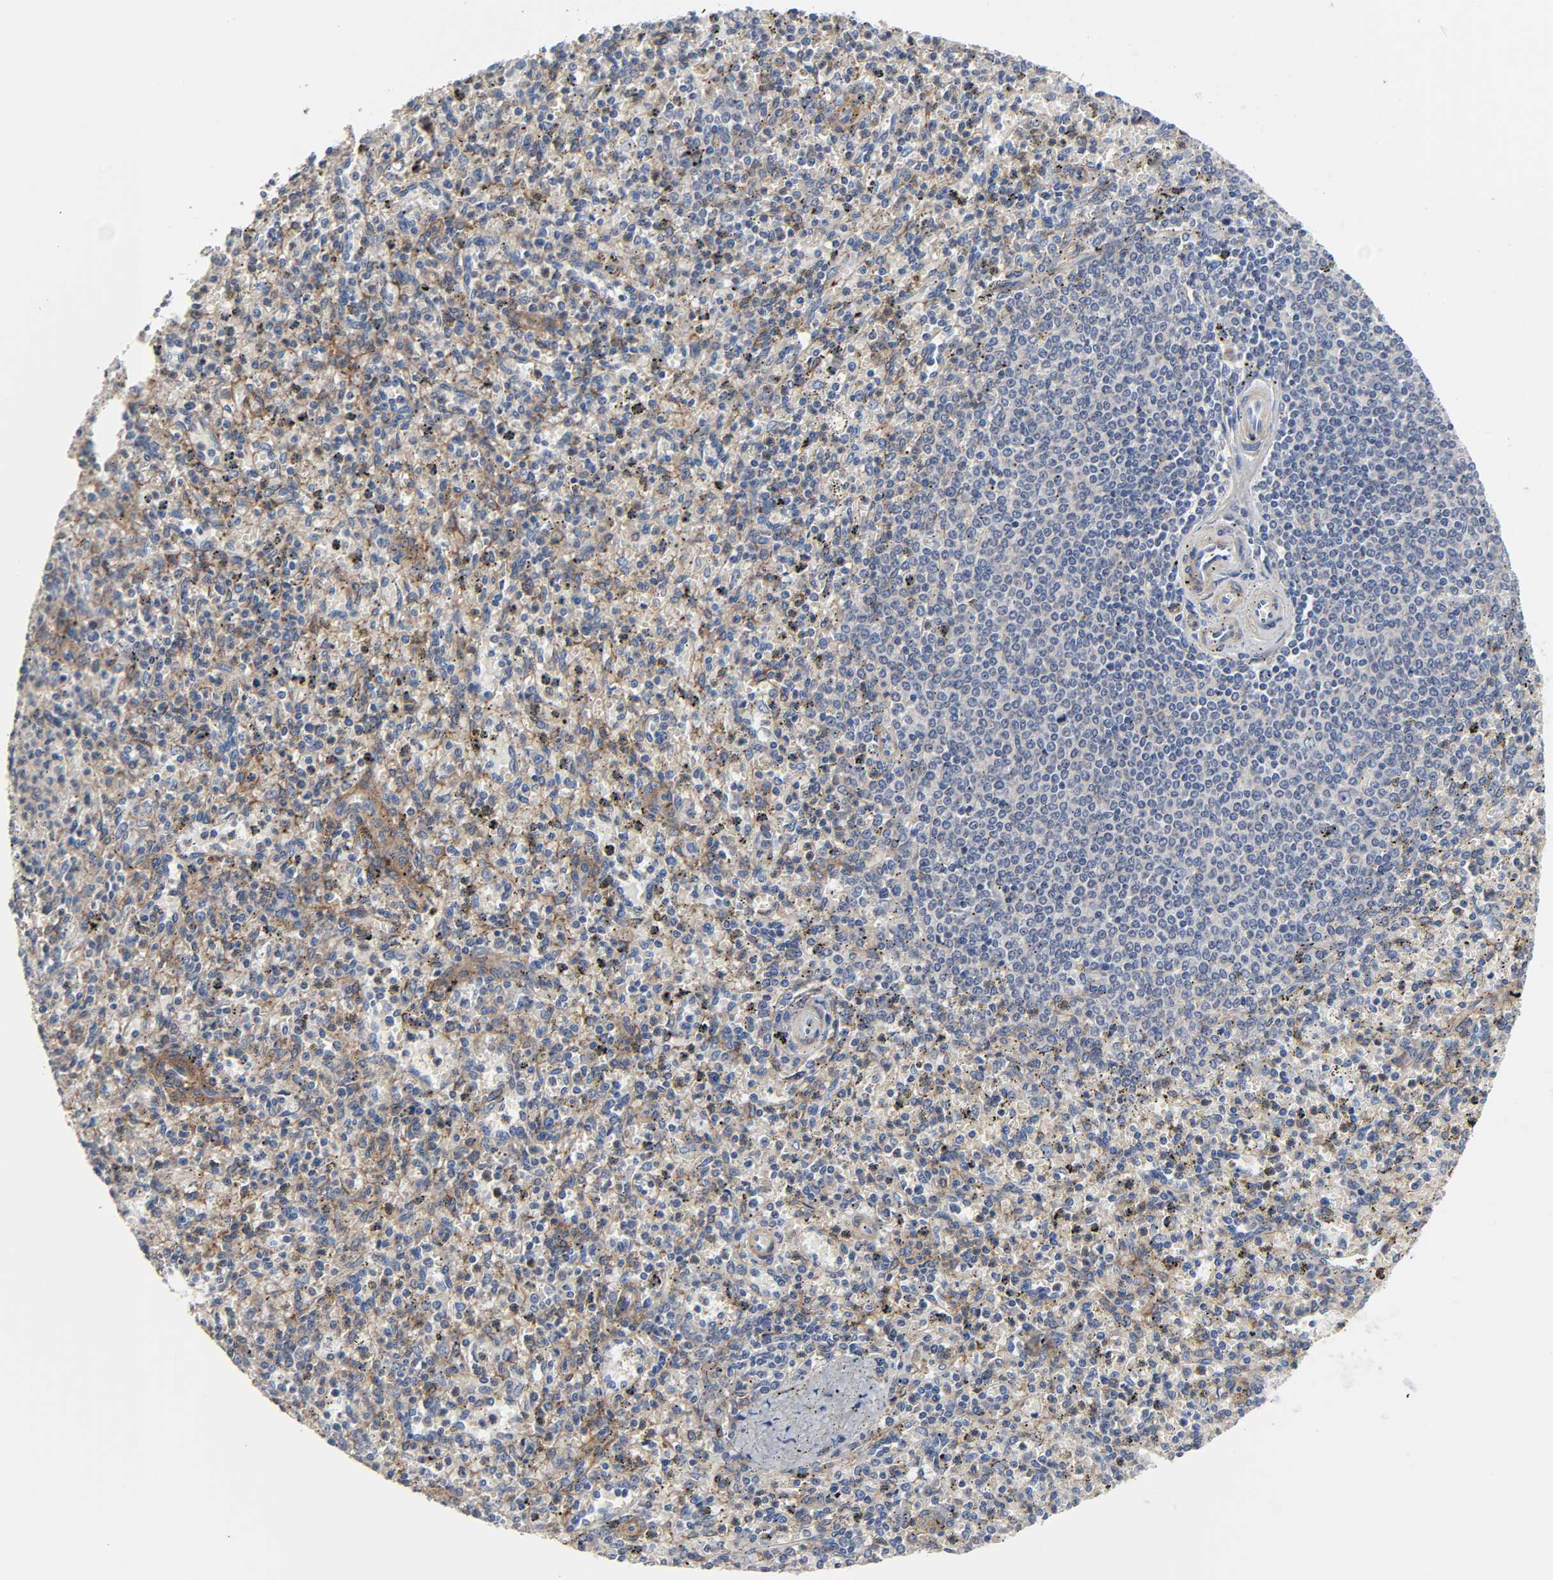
{"staining": {"intensity": "moderate", "quantity": ">75%", "location": "cytoplasmic/membranous"}, "tissue": "spleen", "cell_type": "Cells in red pulp", "image_type": "normal", "snomed": [{"axis": "morphology", "description": "Normal tissue, NOS"}, {"axis": "topography", "description": "Spleen"}], "caption": "A high-resolution image shows immunohistochemistry staining of unremarkable spleen, which displays moderate cytoplasmic/membranous staining in approximately >75% of cells in red pulp. (DAB IHC, brown staining for protein, blue staining for nuclei).", "gene": "ARHGAP1", "patient": {"sex": "male", "age": 72}}